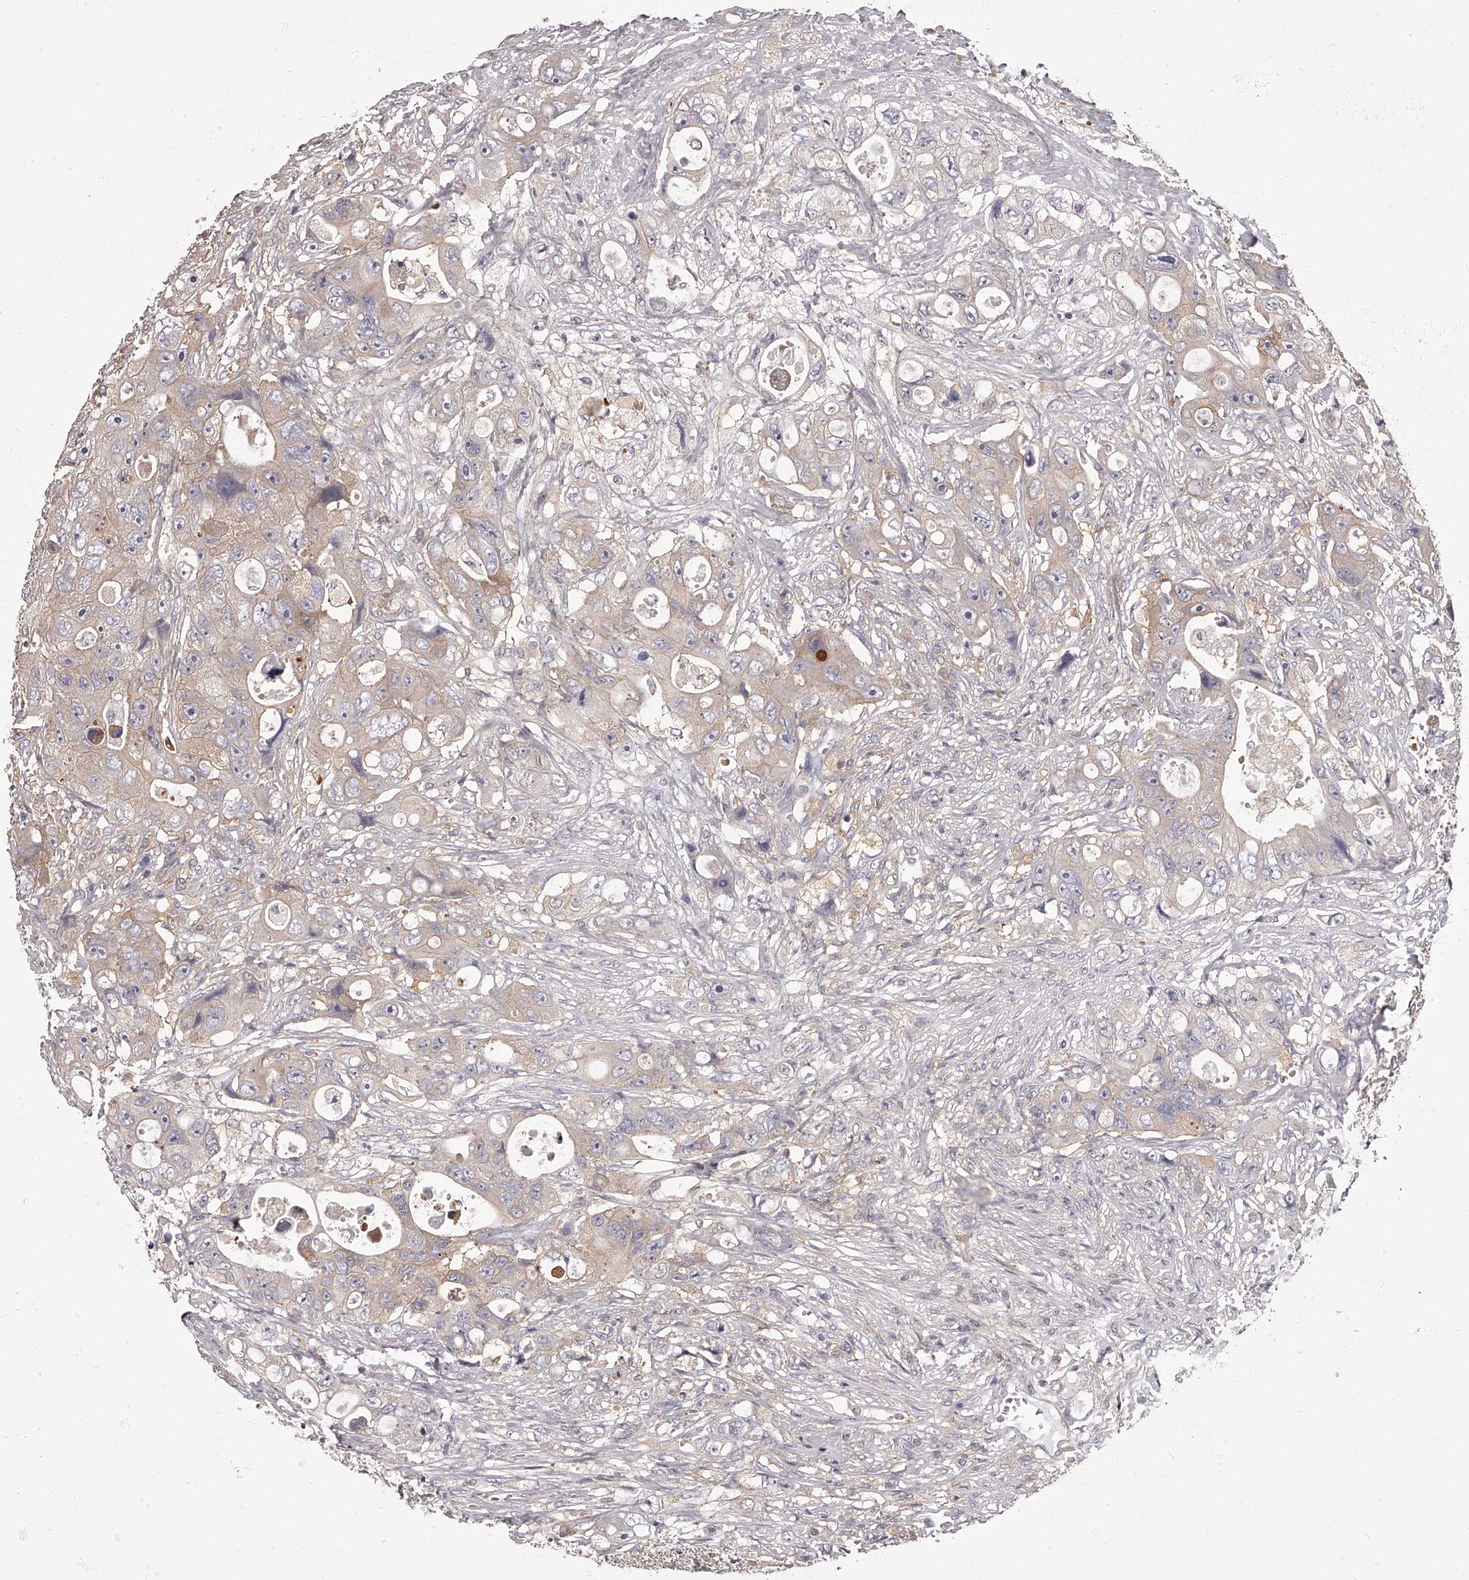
{"staining": {"intensity": "negative", "quantity": "none", "location": "none"}, "tissue": "colorectal cancer", "cell_type": "Tumor cells", "image_type": "cancer", "snomed": [{"axis": "morphology", "description": "Adenocarcinoma, NOS"}, {"axis": "topography", "description": "Colon"}], "caption": "Colorectal cancer (adenocarcinoma) was stained to show a protein in brown. There is no significant expression in tumor cells.", "gene": "APEH", "patient": {"sex": "female", "age": 46}}